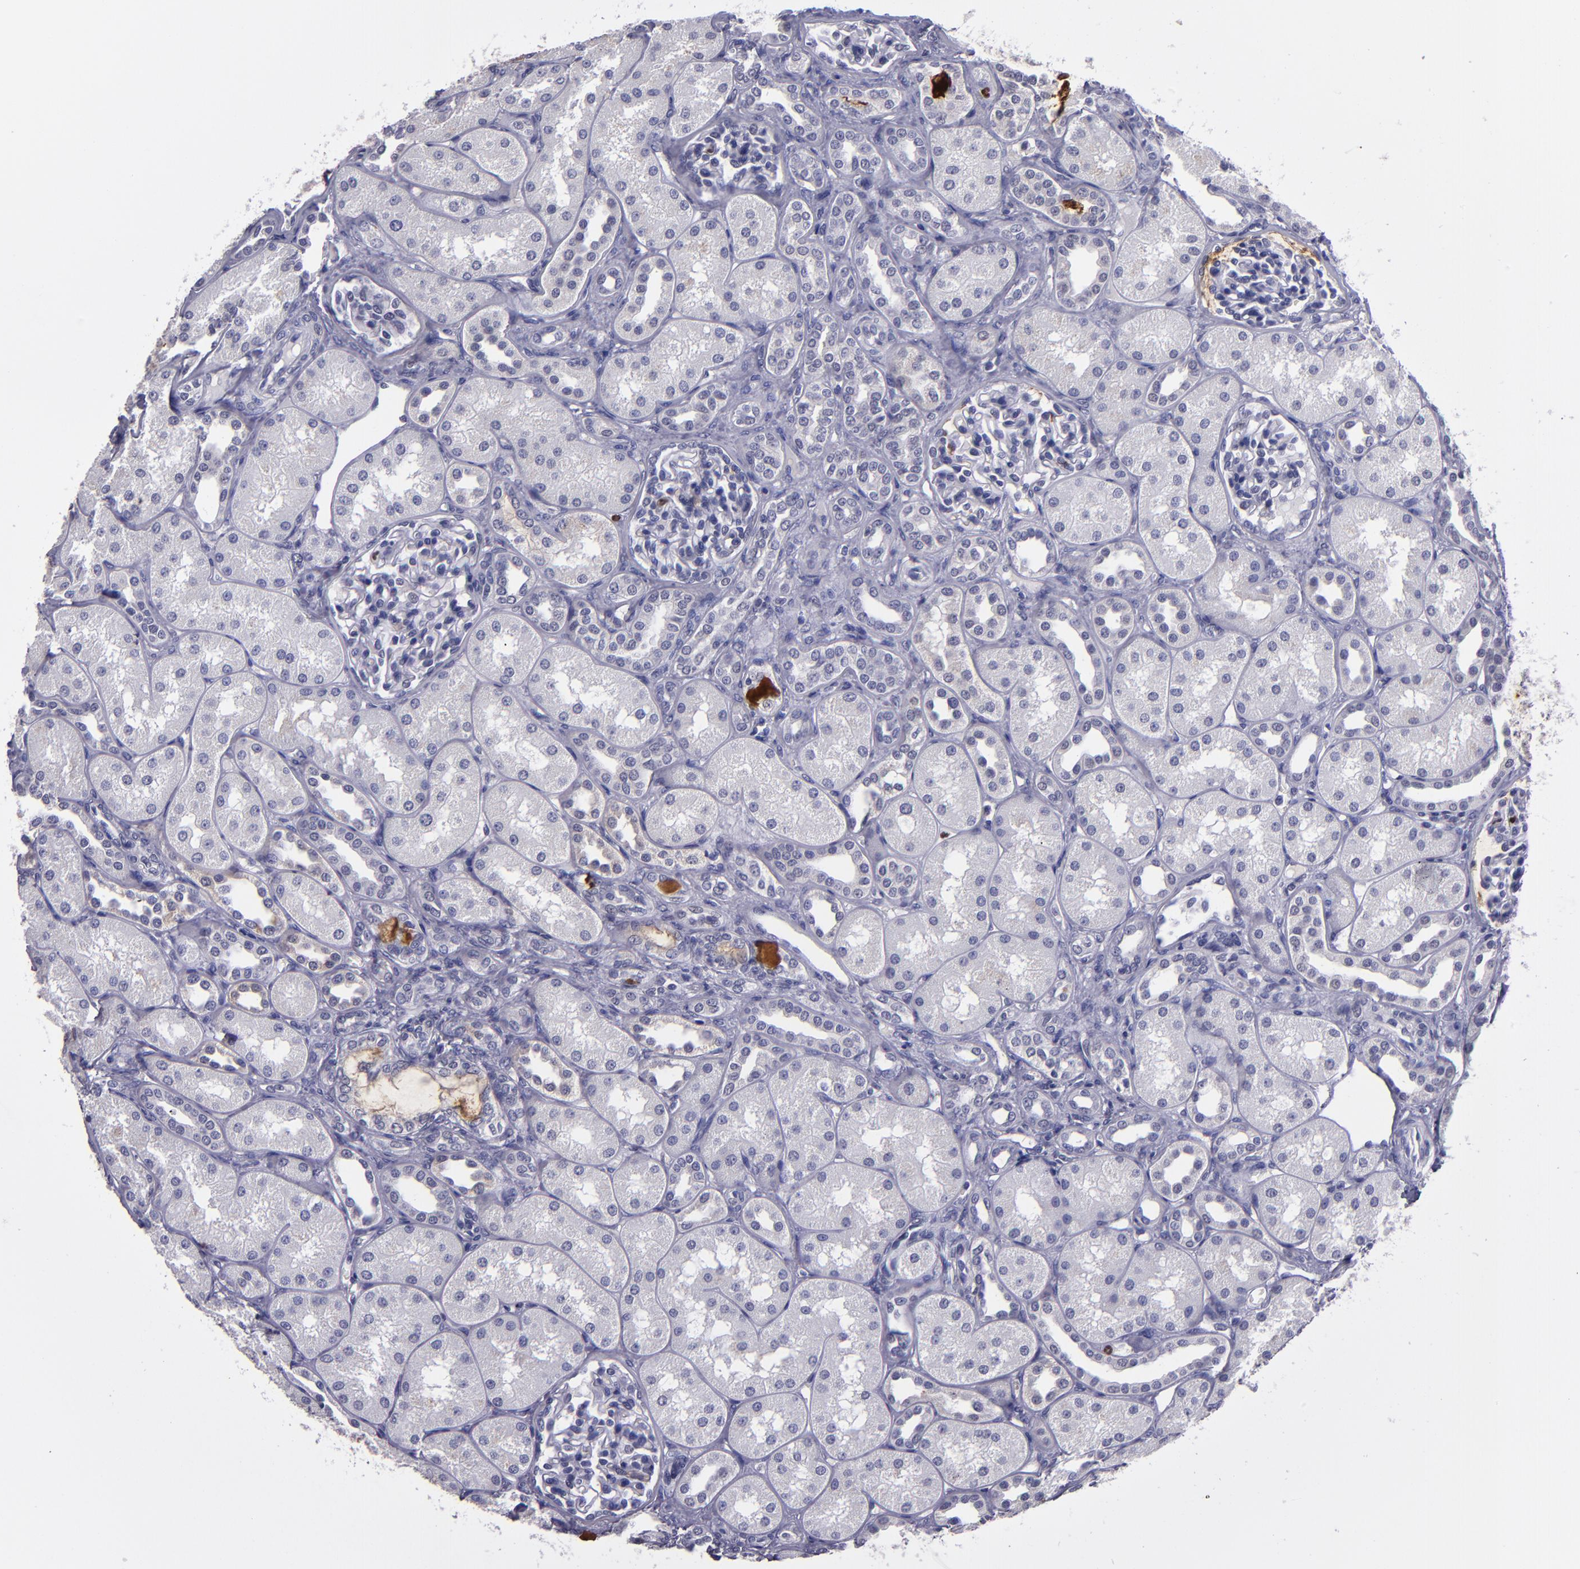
{"staining": {"intensity": "negative", "quantity": "none", "location": "none"}, "tissue": "kidney", "cell_type": "Cells in glomeruli", "image_type": "normal", "snomed": [{"axis": "morphology", "description": "Normal tissue, NOS"}, {"axis": "topography", "description": "Kidney"}], "caption": "A high-resolution photomicrograph shows immunohistochemistry staining of unremarkable kidney, which displays no significant positivity in cells in glomeruli. (DAB (3,3'-diaminobenzidine) immunohistochemistry with hematoxylin counter stain).", "gene": "CEBPE", "patient": {"sex": "male", "age": 7}}